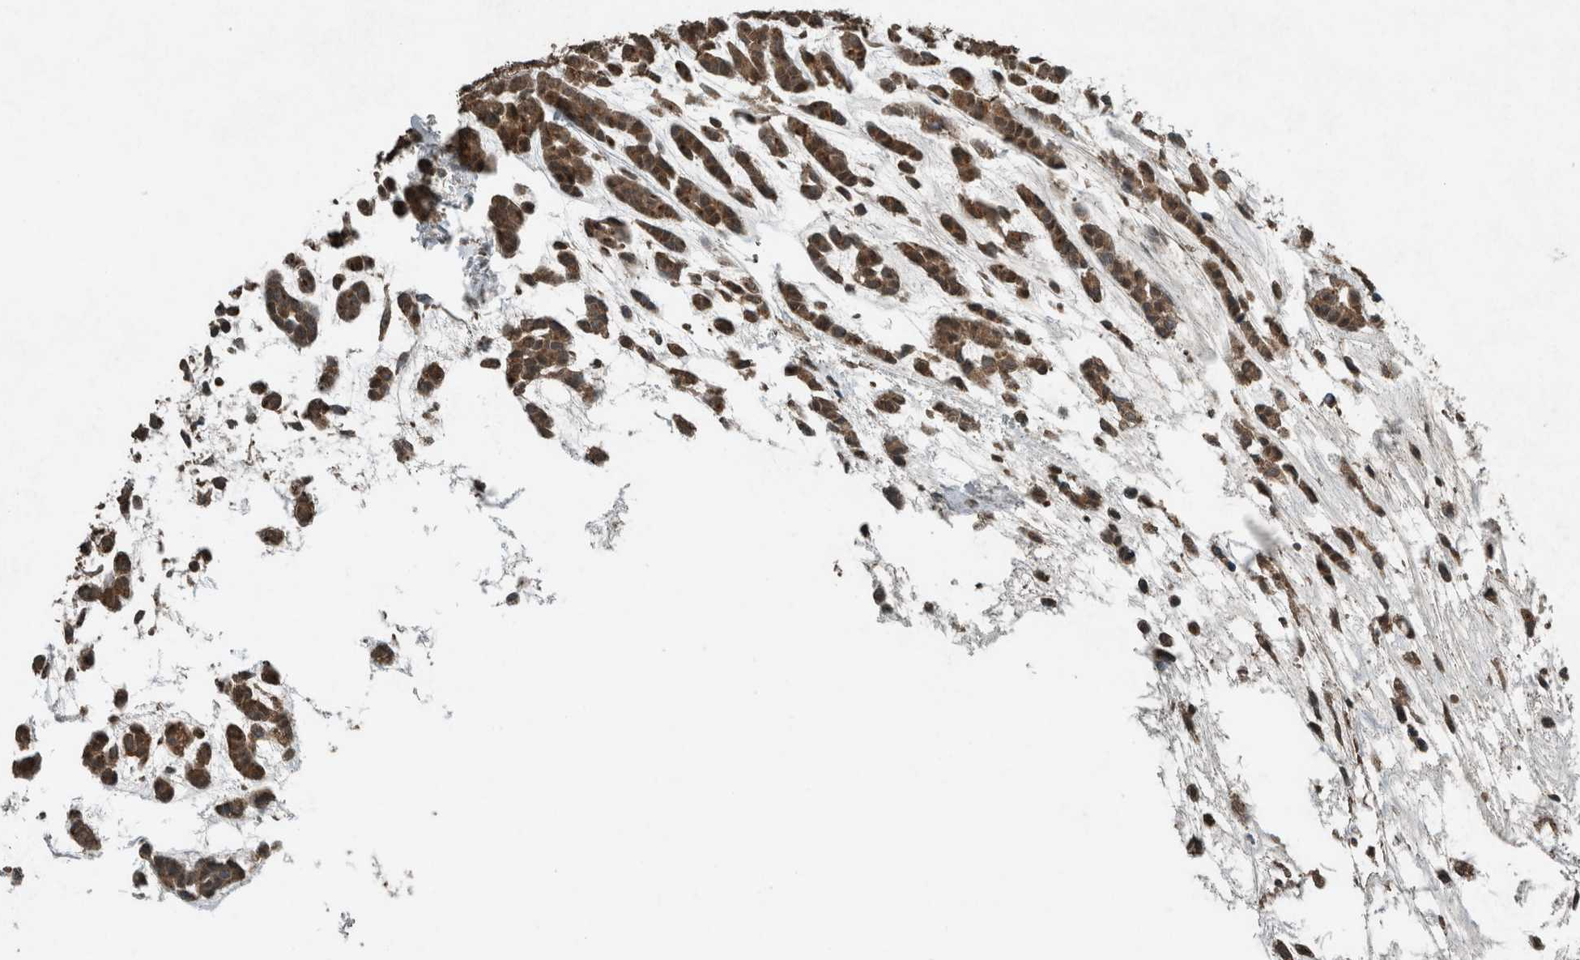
{"staining": {"intensity": "moderate", "quantity": ">75%", "location": "cytoplasmic/membranous,nuclear"}, "tissue": "head and neck cancer", "cell_type": "Tumor cells", "image_type": "cancer", "snomed": [{"axis": "morphology", "description": "Adenocarcinoma, NOS"}, {"axis": "morphology", "description": "Adenoma, NOS"}, {"axis": "topography", "description": "Head-Neck"}], "caption": "The photomicrograph shows staining of head and neck cancer (adenoma), revealing moderate cytoplasmic/membranous and nuclear protein staining (brown color) within tumor cells.", "gene": "ARHGEF12", "patient": {"sex": "female", "age": 55}}